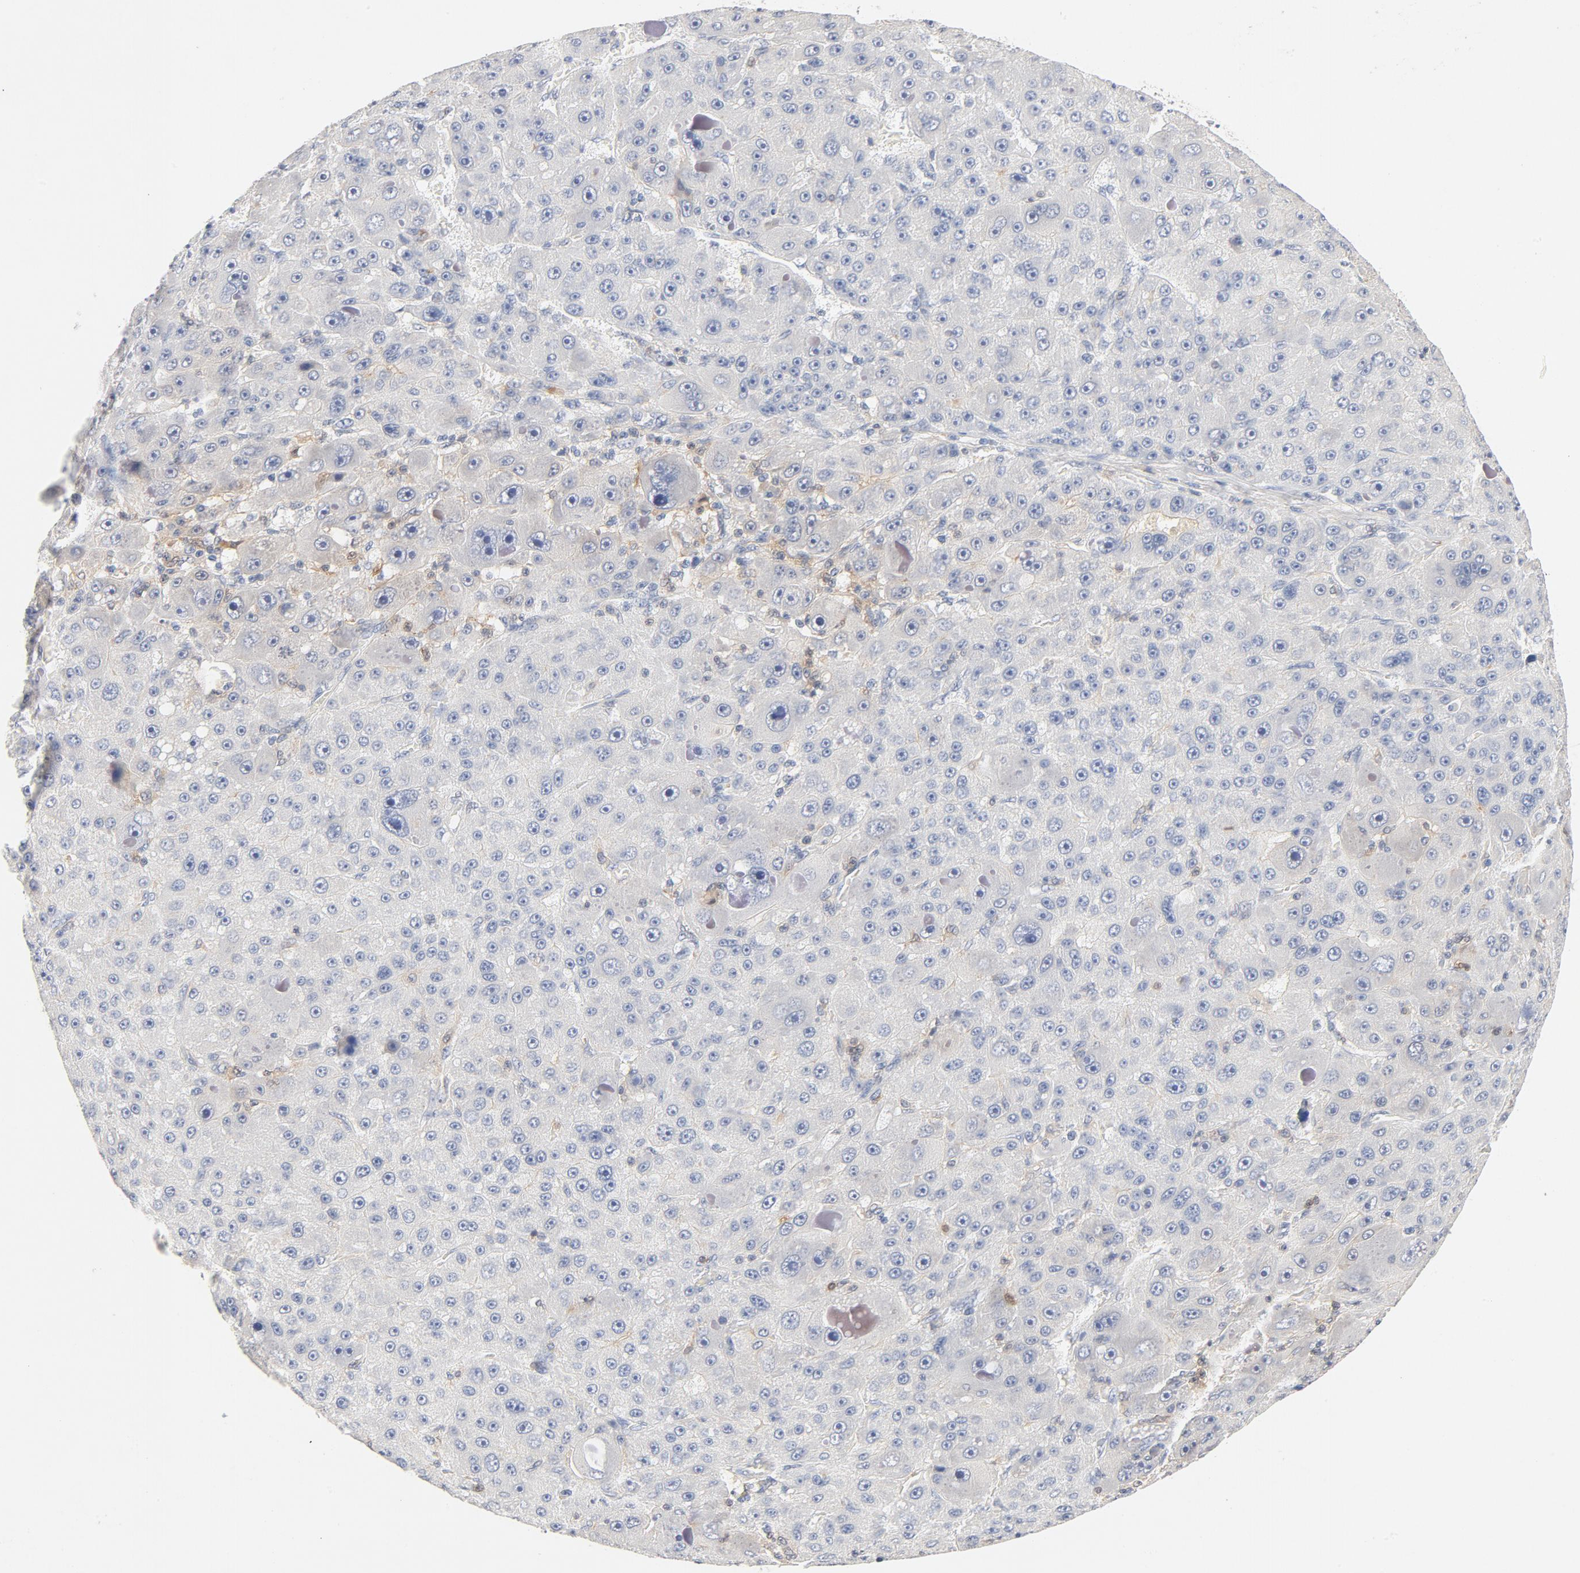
{"staining": {"intensity": "weak", "quantity": "<25%", "location": "cytoplasmic/membranous"}, "tissue": "liver cancer", "cell_type": "Tumor cells", "image_type": "cancer", "snomed": [{"axis": "morphology", "description": "Carcinoma, Hepatocellular, NOS"}, {"axis": "topography", "description": "Liver"}], "caption": "A high-resolution histopathology image shows immunohistochemistry staining of liver hepatocellular carcinoma, which shows no significant staining in tumor cells. The staining was performed using DAB to visualize the protein expression in brown, while the nuclei were stained in blue with hematoxylin (Magnification: 20x).", "gene": "STAT1", "patient": {"sex": "male", "age": 76}}